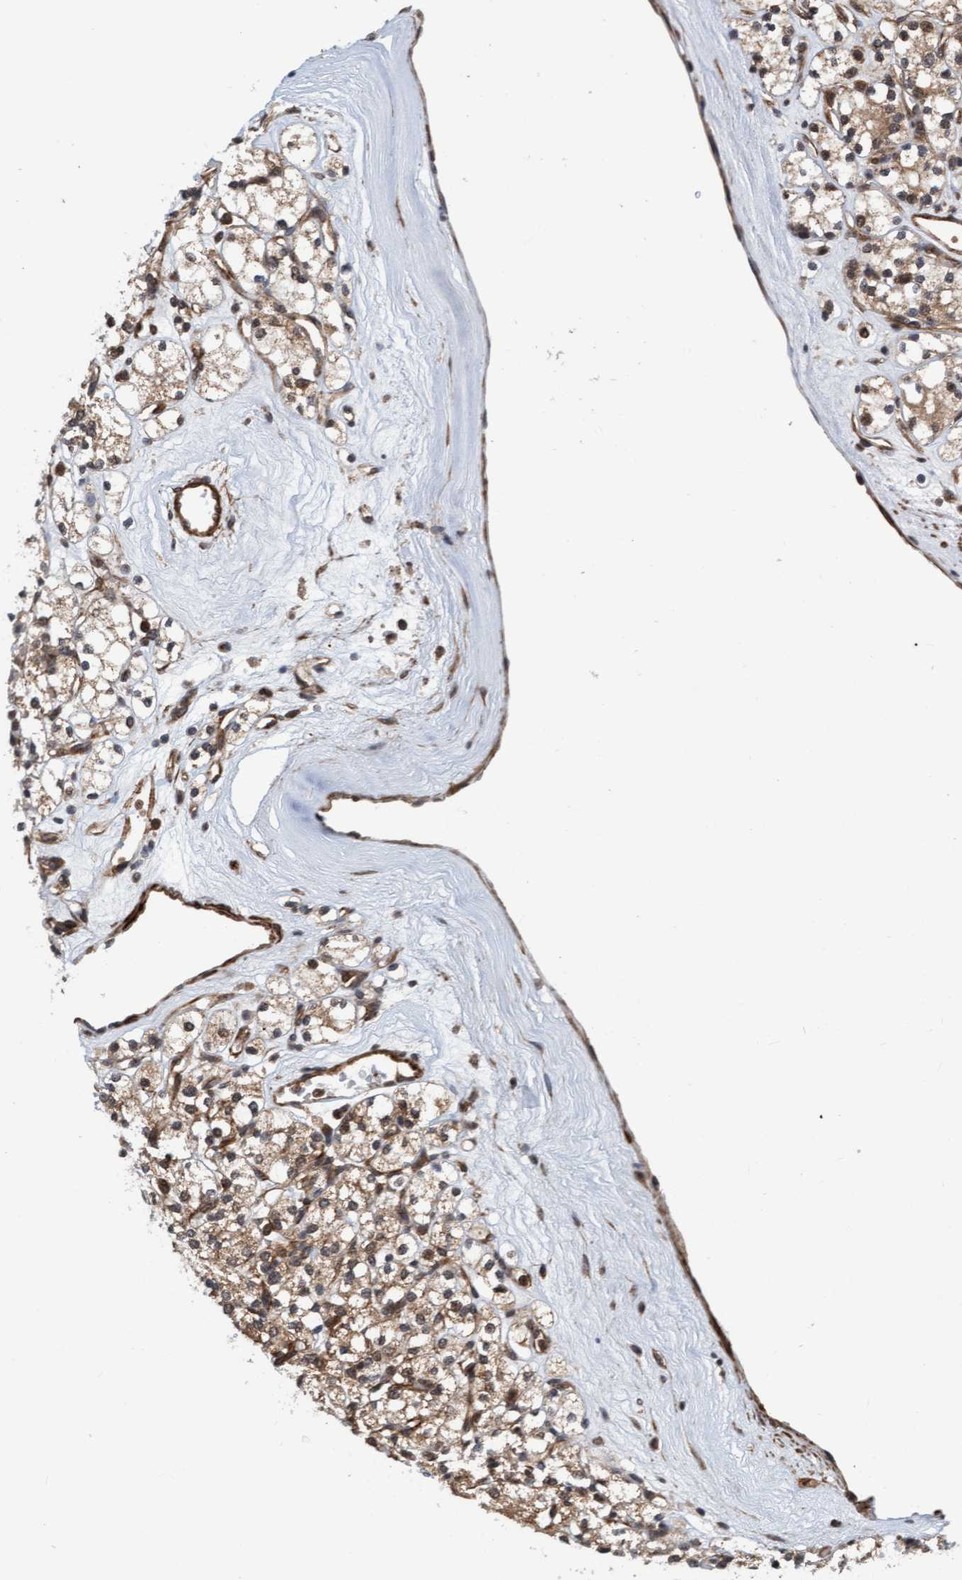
{"staining": {"intensity": "moderate", "quantity": ">75%", "location": "cytoplasmic/membranous"}, "tissue": "renal cancer", "cell_type": "Tumor cells", "image_type": "cancer", "snomed": [{"axis": "morphology", "description": "Adenocarcinoma, NOS"}, {"axis": "topography", "description": "Kidney"}], "caption": "Tumor cells reveal medium levels of moderate cytoplasmic/membranous staining in approximately >75% of cells in adenocarcinoma (renal).", "gene": "STXBP4", "patient": {"sex": "male", "age": 77}}